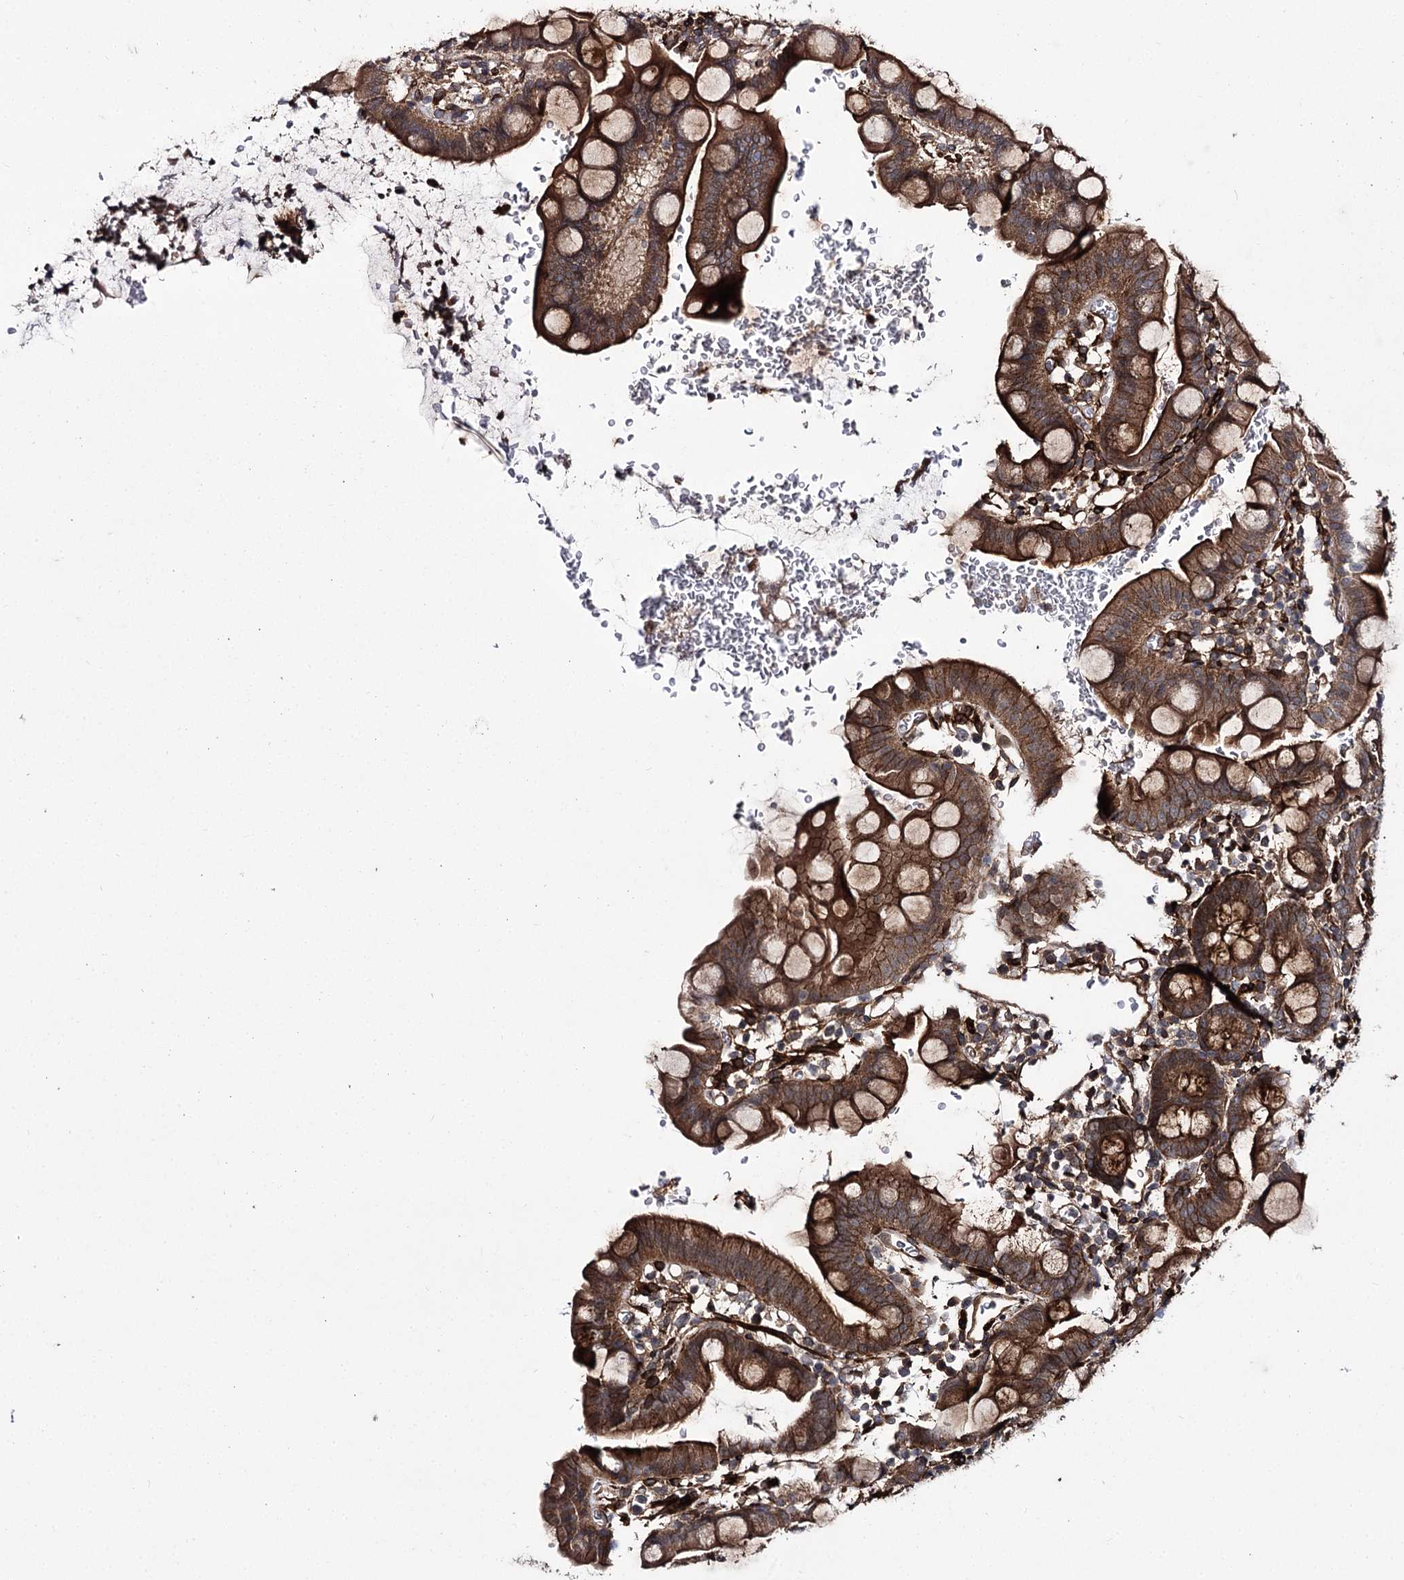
{"staining": {"intensity": "moderate", "quantity": ">75%", "location": "cytoplasmic/membranous"}, "tissue": "small intestine", "cell_type": "Glandular cells", "image_type": "normal", "snomed": [{"axis": "morphology", "description": "Normal tissue, NOS"}, {"axis": "topography", "description": "Stomach, upper"}, {"axis": "topography", "description": "Stomach, lower"}, {"axis": "topography", "description": "Small intestine"}], "caption": "Immunohistochemical staining of unremarkable small intestine shows moderate cytoplasmic/membranous protein staining in approximately >75% of glandular cells.", "gene": "MYO1C", "patient": {"sex": "male", "age": 68}}